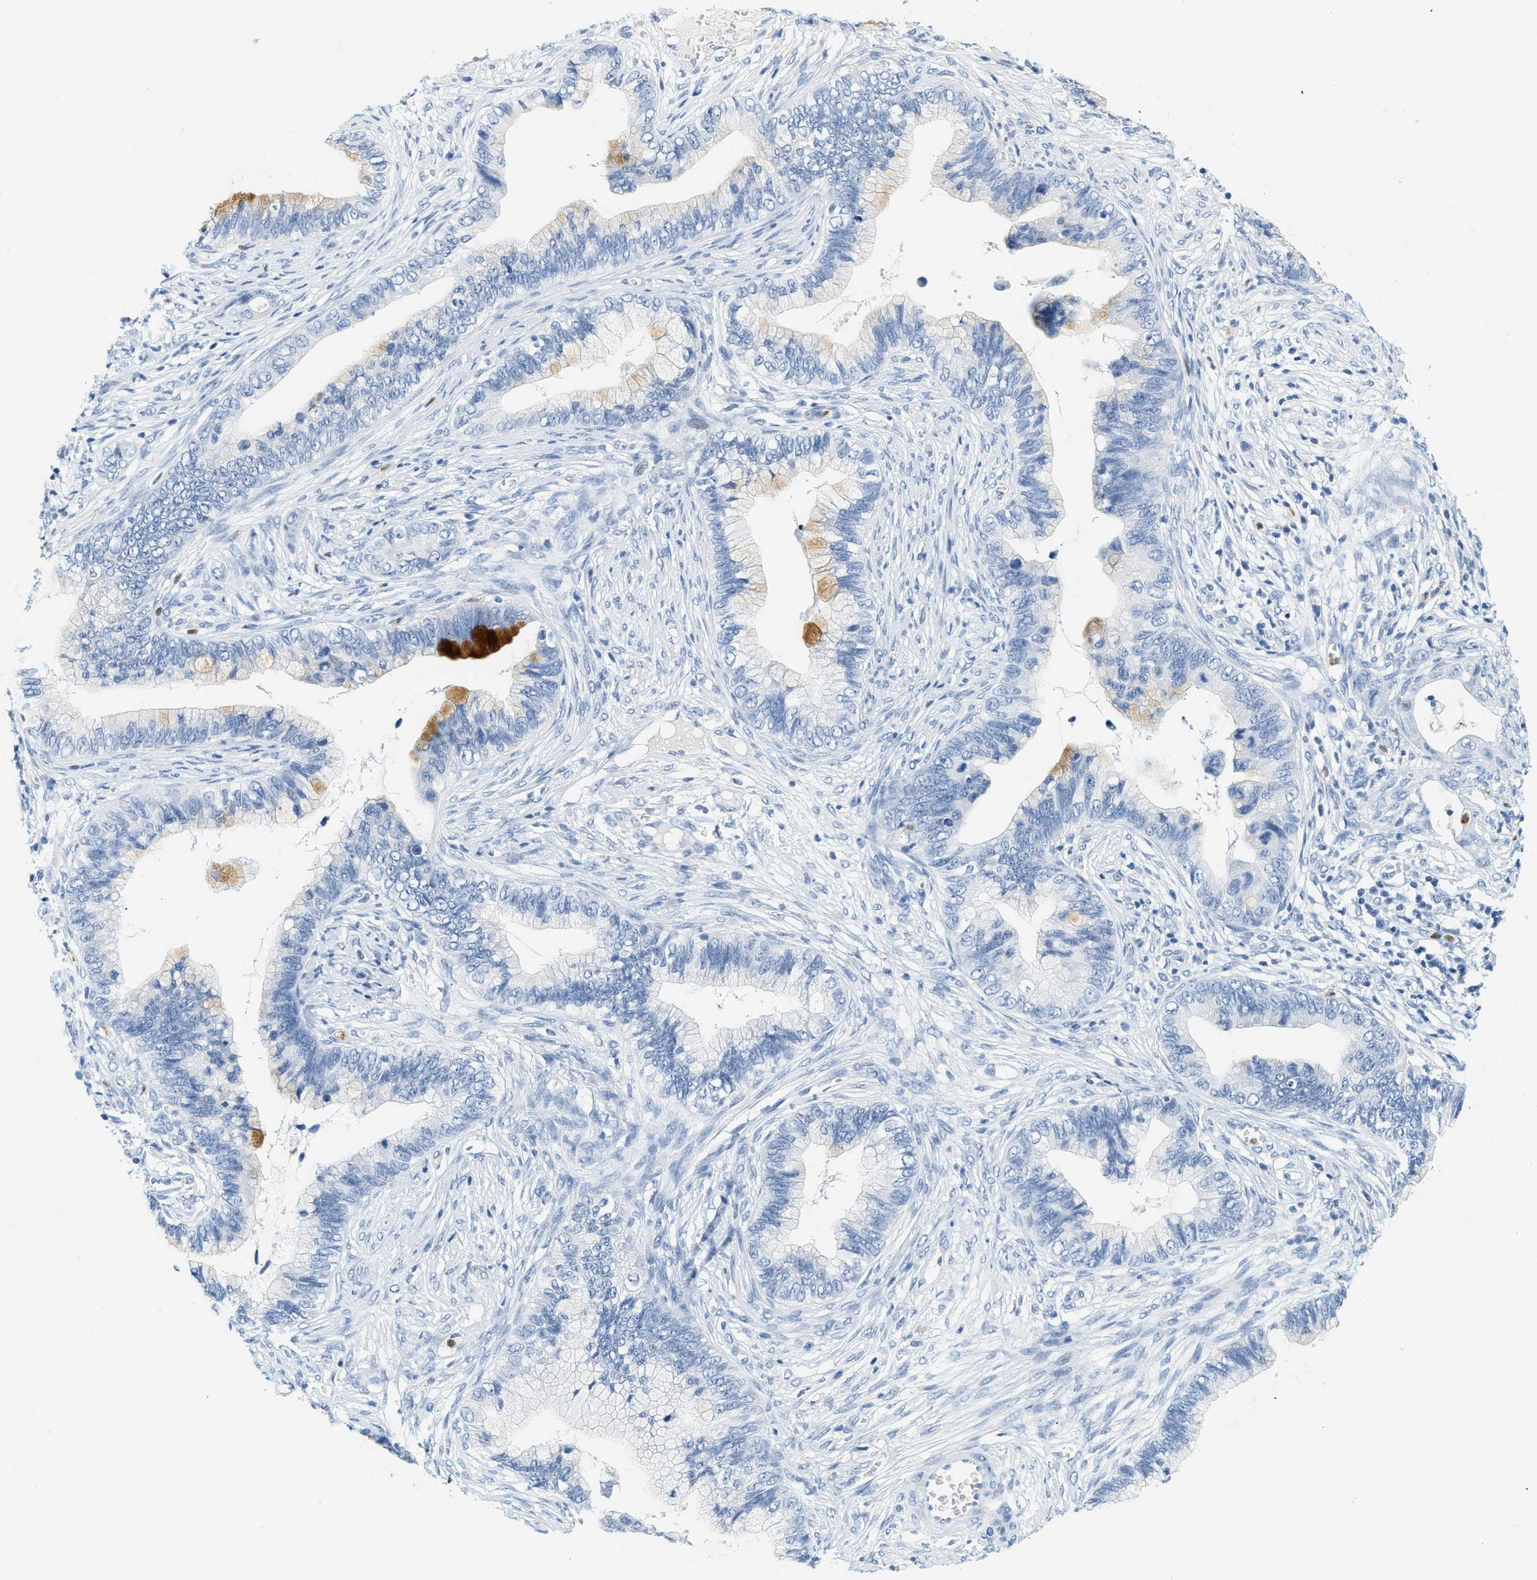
{"staining": {"intensity": "negative", "quantity": "none", "location": "none"}, "tissue": "cervical cancer", "cell_type": "Tumor cells", "image_type": "cancer", "snomed": [{"axis": "morphology", "description": "Adenocarcinoma, NOS"}, {"axis": "topography", "description": "Cervix"}], "caption": "Protein analysis of cervical cancer (adenocarcinoma) shows no significant staining in tumor cells.", "gene": "LCN2", "patient": {"sex": "female", "age": 44}}